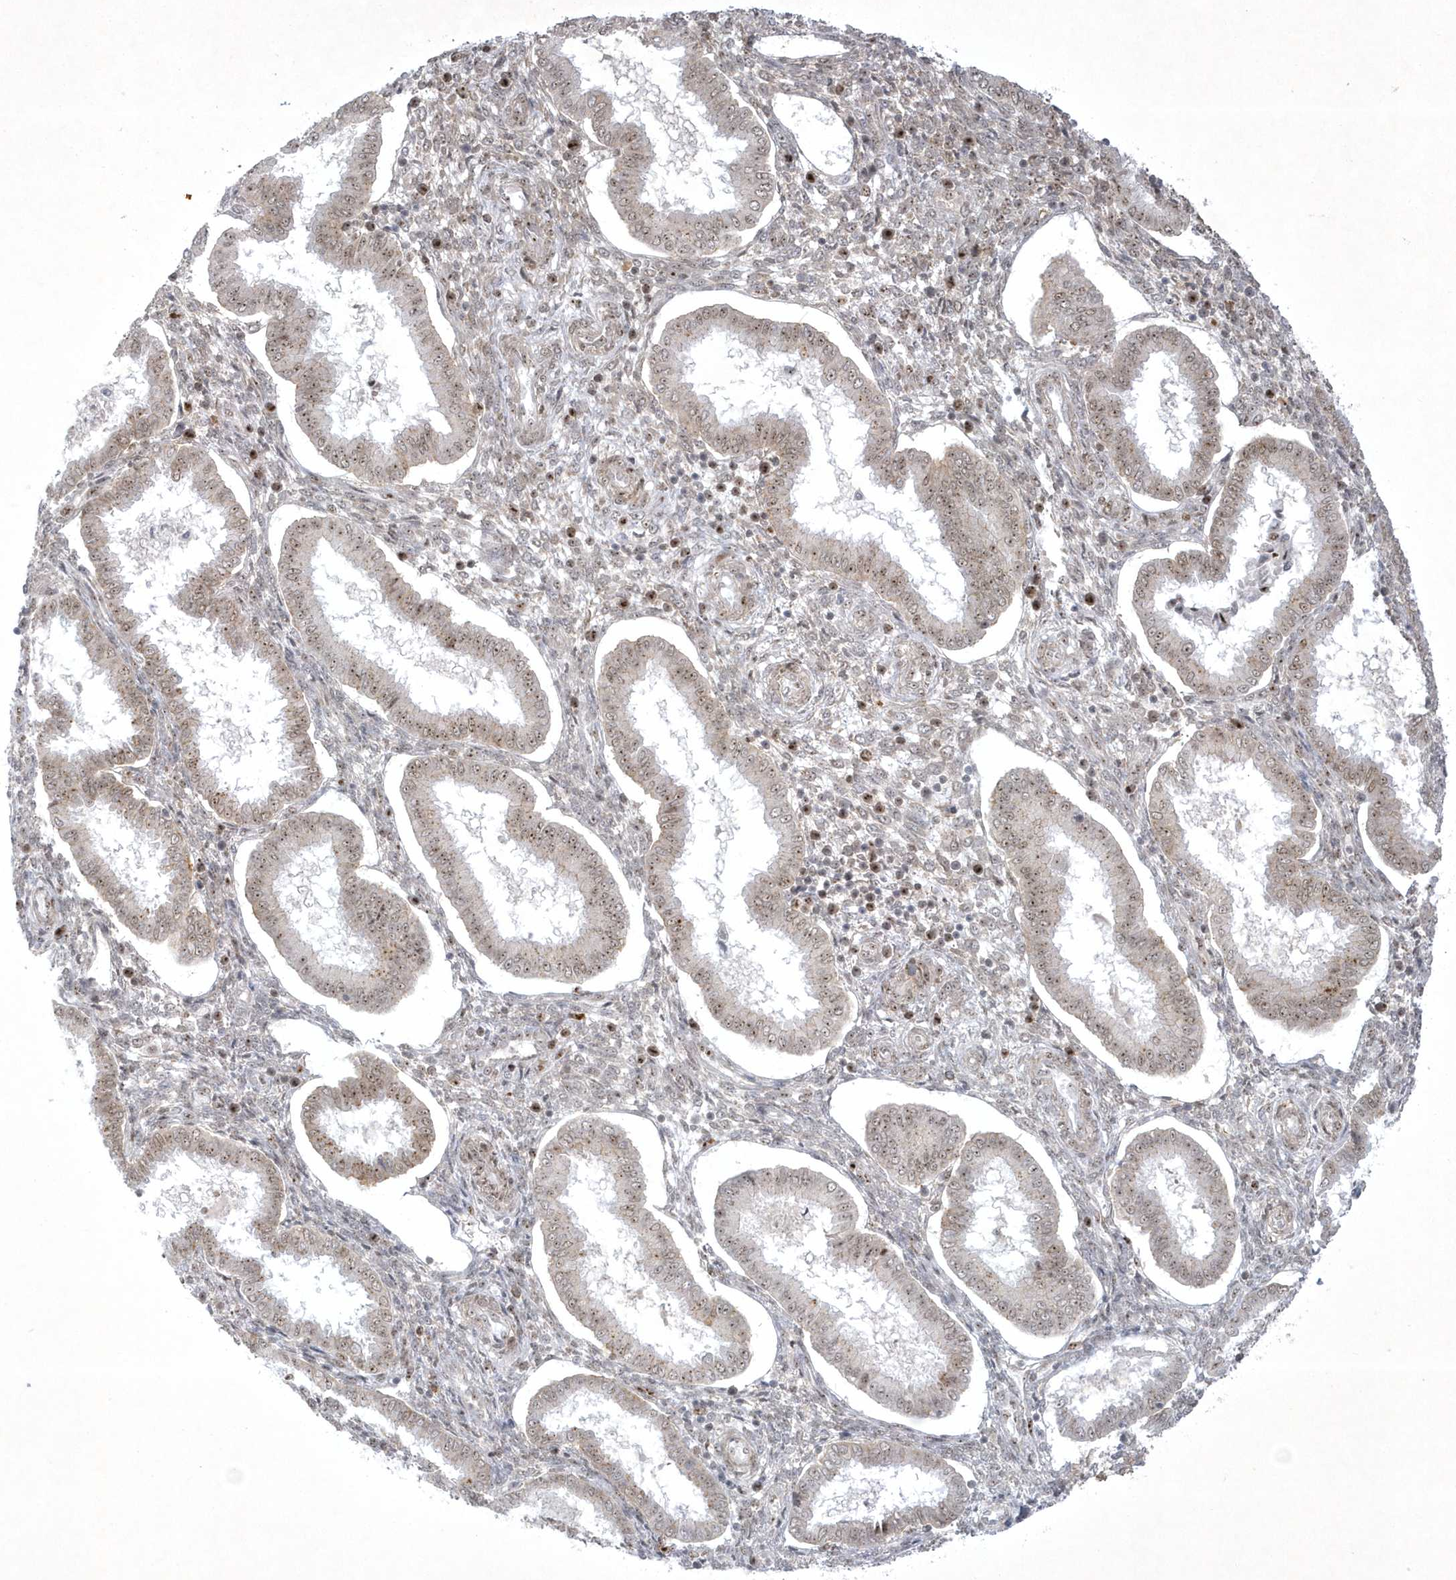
{"staining": {"intensity": "negative", "quantity": "none", "location": "none"}, "tissue": "endometrium", "cell_type": "Cells in endometrial stroma", "image_type": "normal", "snomed": [{"axis": "morphology", "description": "Normal tissue, NOS"}, {"axis": "topography", "description": "Endometrium"}], "caption": "High power microscopy histopathology image of an immunohistochemistry (IHC) micrograph of normal endometrium, revealing no significant expression in cells in endometrial stroma. (Brightfield microscopy of DAB IHC at high magnification).", "gene": "NPM3", "patient": {"sex": "female", "age": 24}}